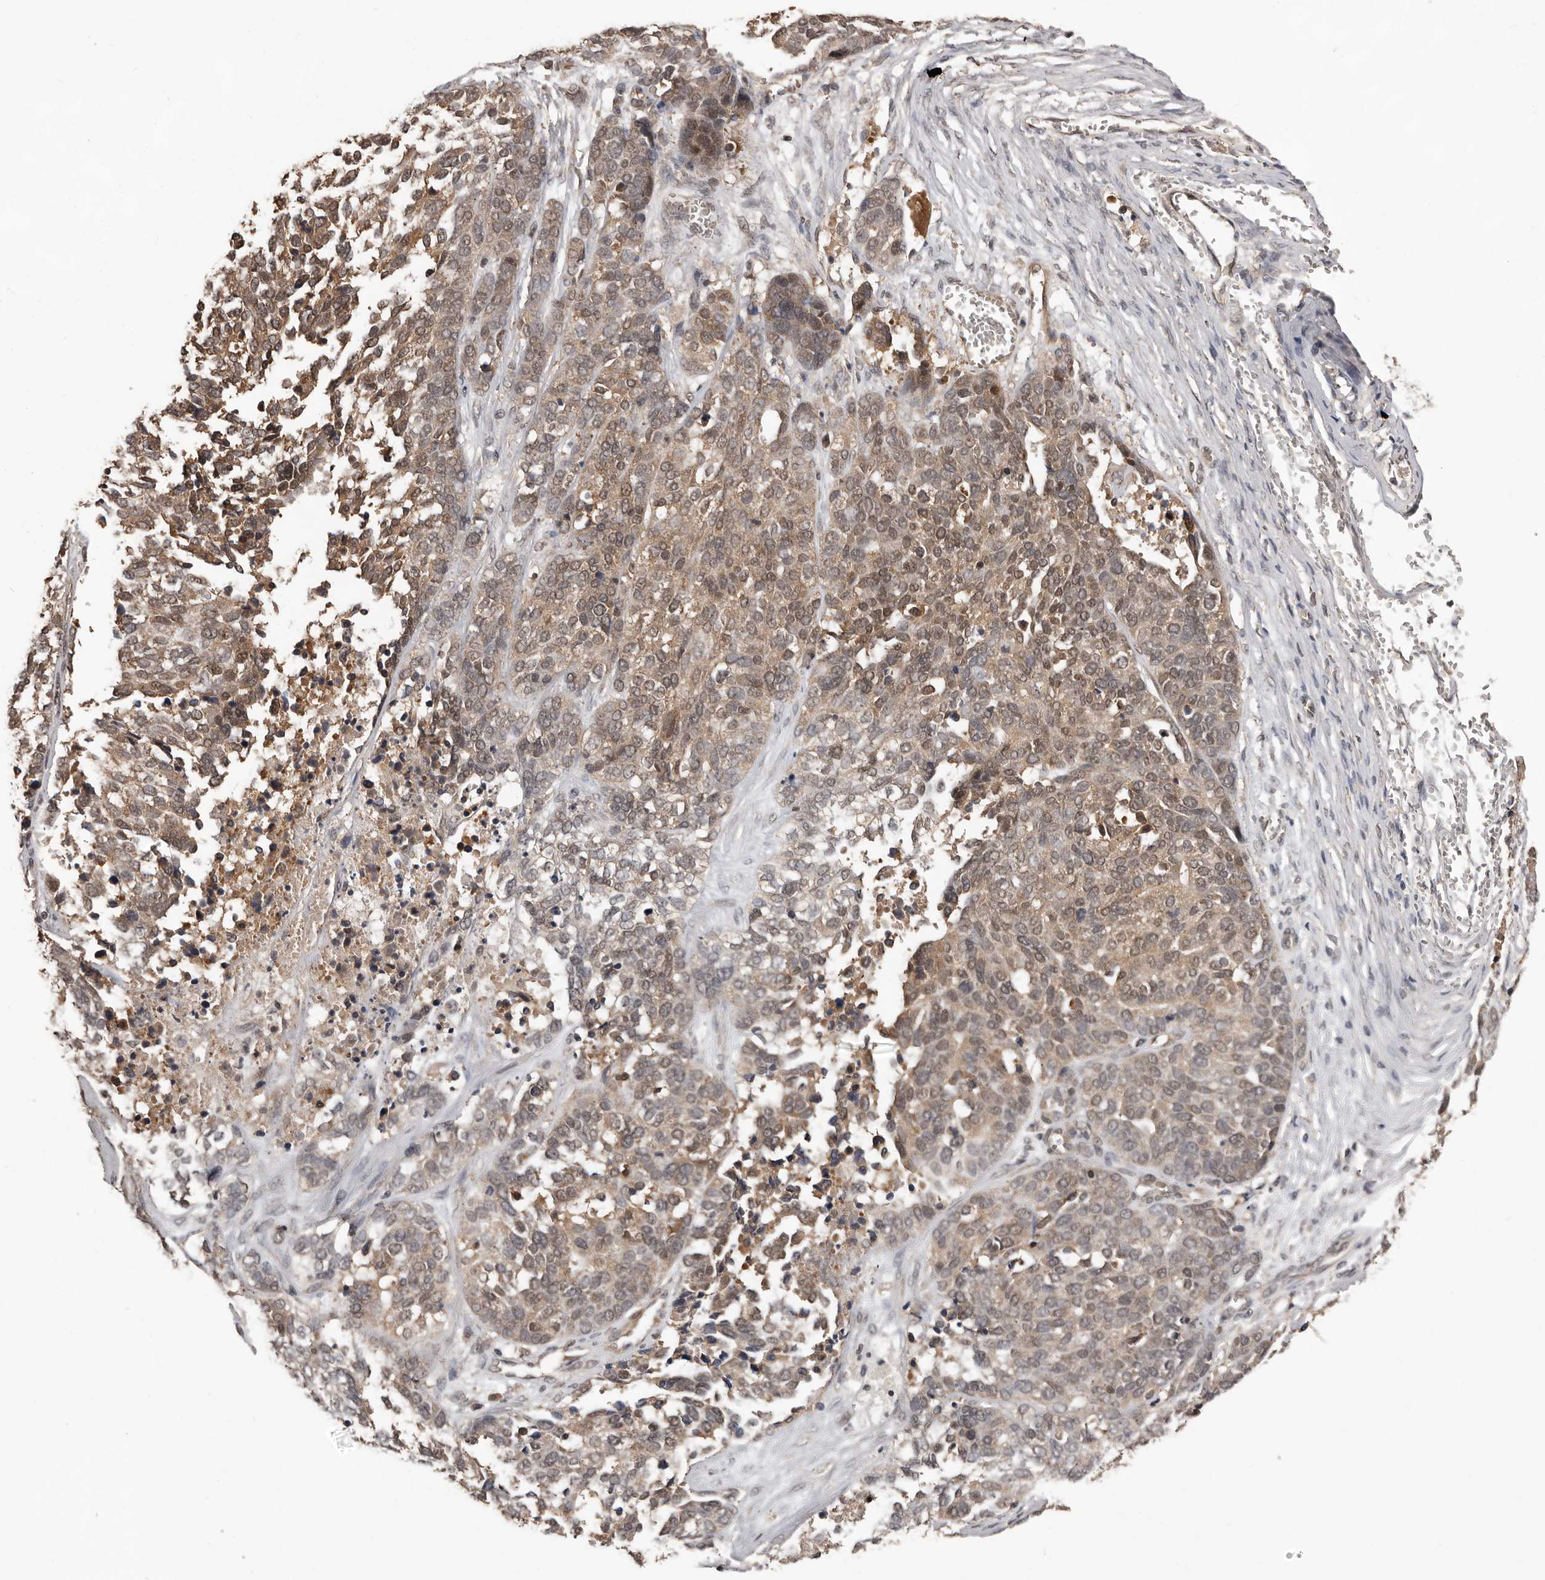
{"staining": {"intensity": "weak", "quantity": ">75%", "location": "cytoplasmic/membranous,nuclear"}, "tissue": "ovarian cancer", "cell_type": "Tumor cells", "image_type": "cancer", "snomed": [{"axis": "morphology", "description": "Cystadenocarcinoma, serous, NOS"}, {"axis": "topography", "description": "Ovary"}], "caption": "A brown stain shows weak cytoplasmic/membranous and nuclear positivity of a protein in ovarian cancer tumor cells.", "gene": "VPS37A", "patient": {"sex": "female", "age": 44}}